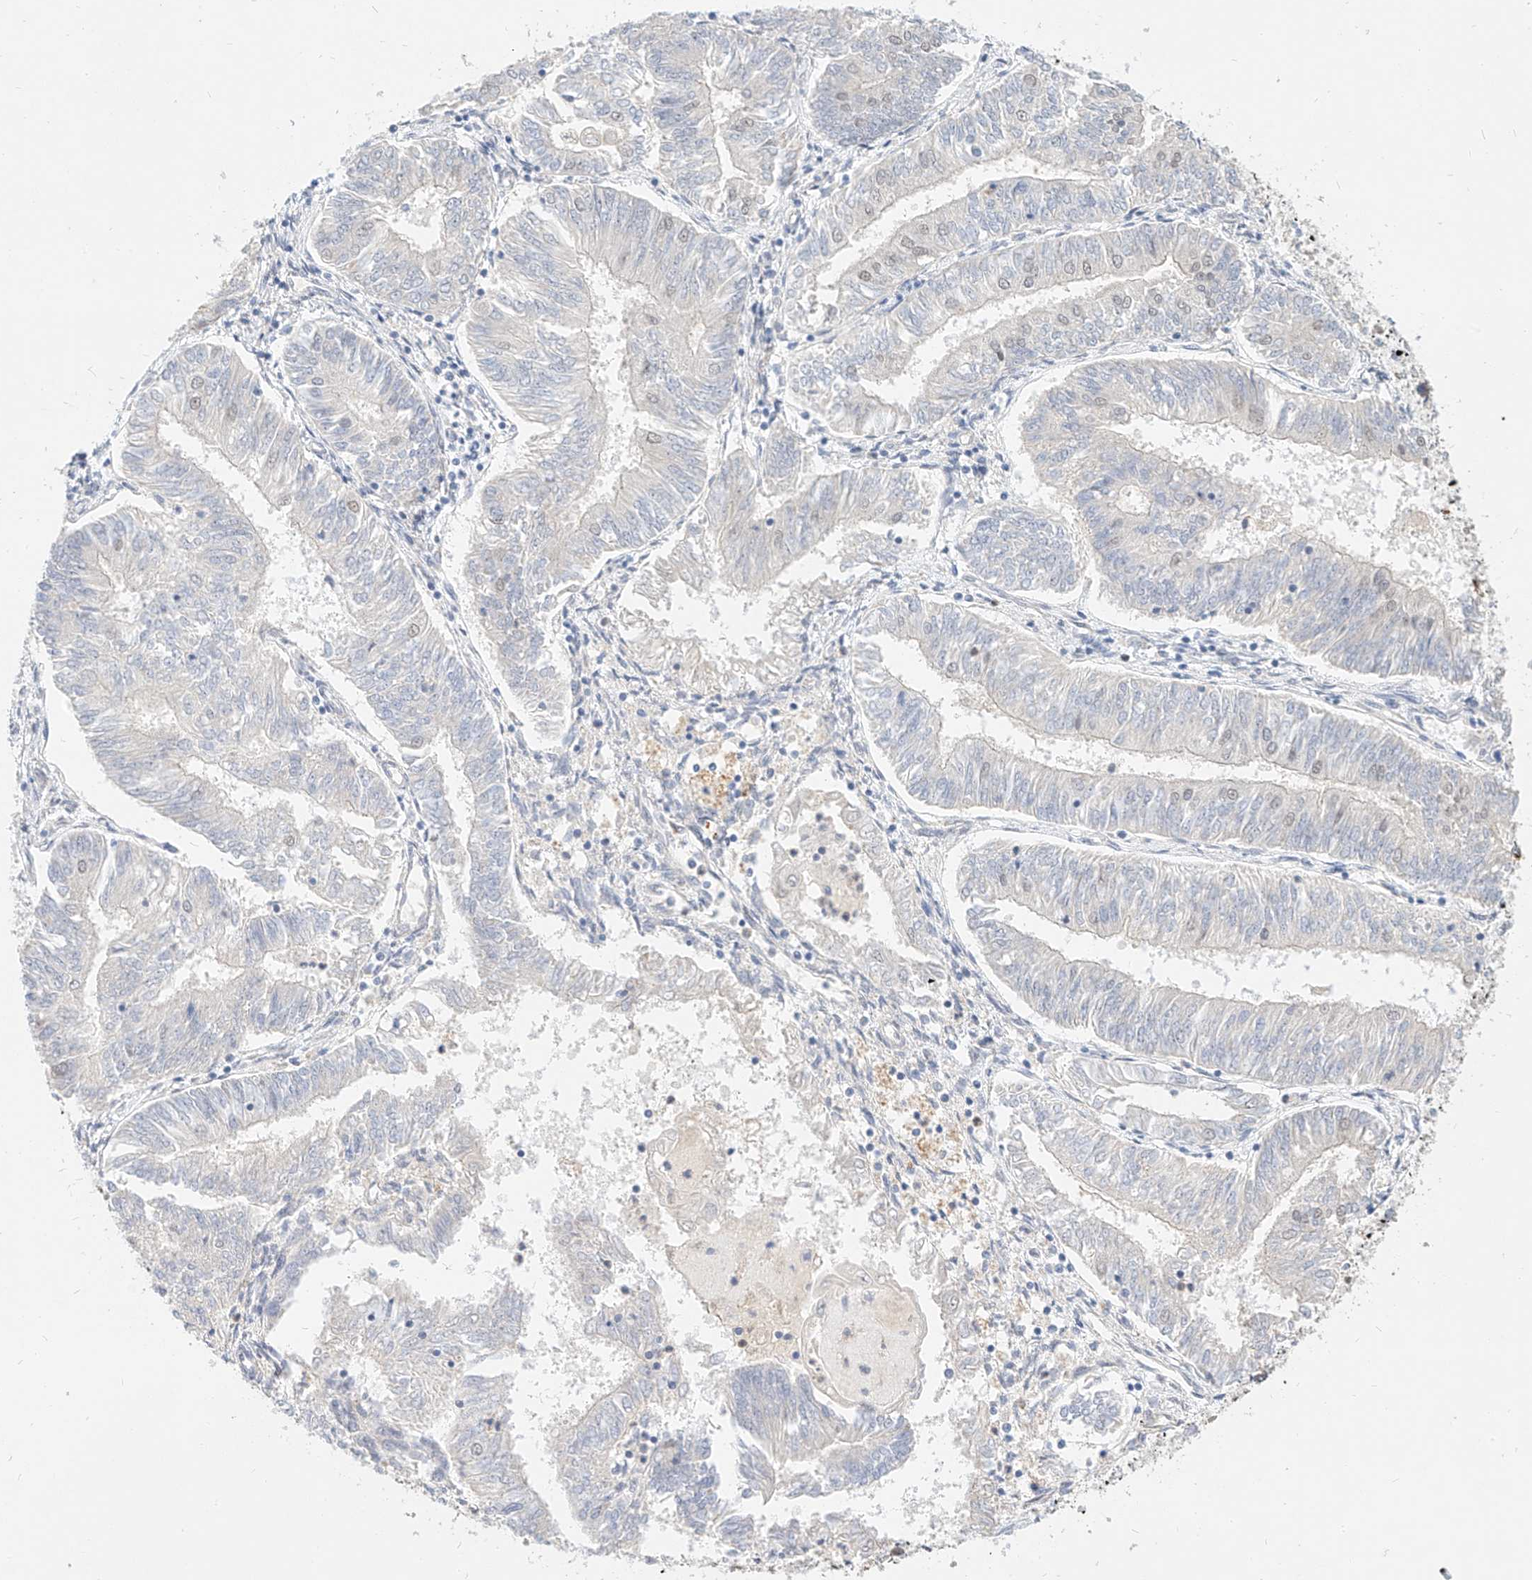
{"staining": {"intensity": "negative", "quantity": "none", "location": "none"}, "tissue": "endometrial cancer", "cell_type": "Tumor cells", "image_type": "cancer", "snomed": [{"axis": "morphology", "description": "Adenocarcinoma, NOS"}, {"axis": "topography", "description": "Endometrium"}], "caption": "The photomicrograph shows no staining of tumor cells in endometrial cancer (adenocarcinoma).", "gene": "CBX8", "patient": {"sex": "female", "age": 58}}